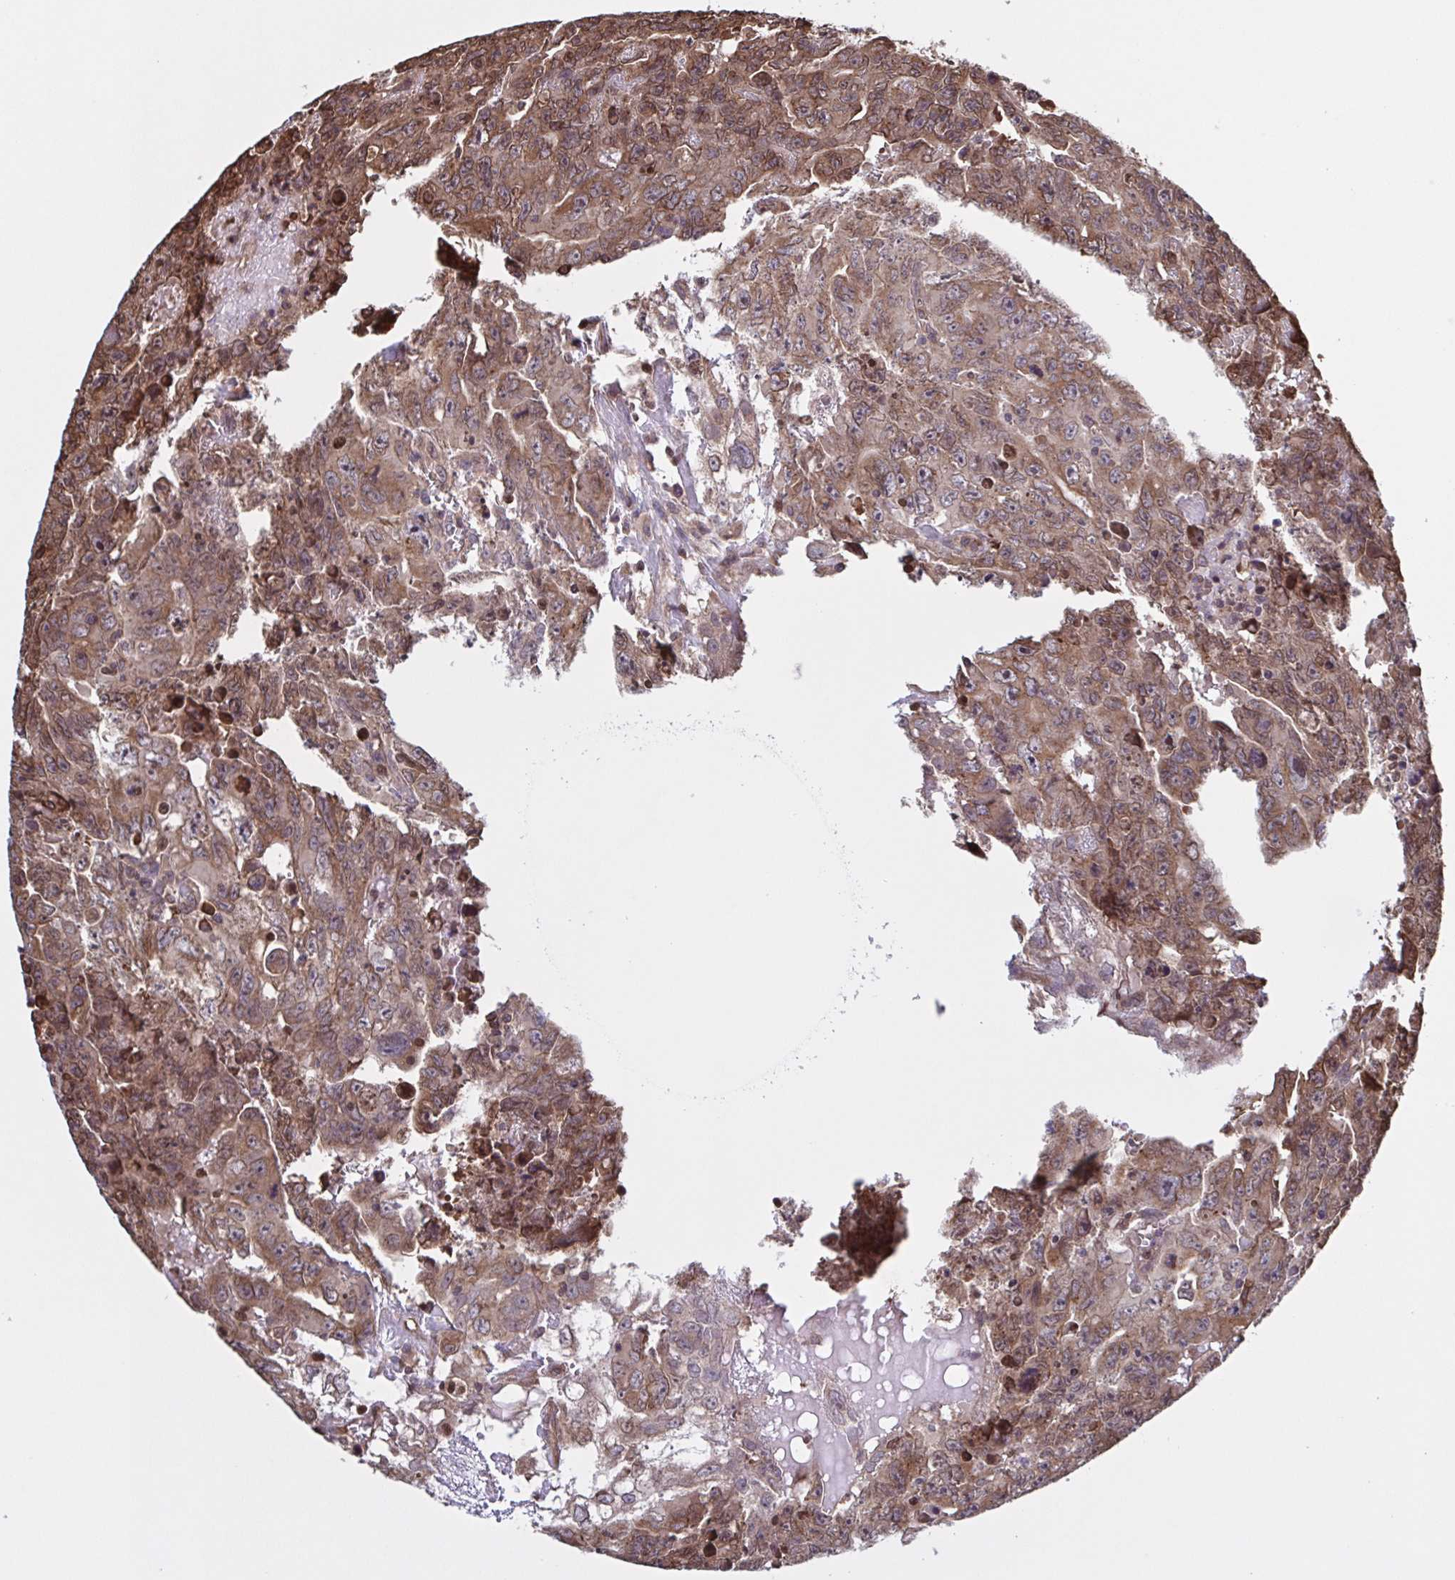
{"staining": {"intensity": "moderate", "quantity": ">75%", "location": "cytoplasmic/membranous"}, "tissue": "testis cancer", "cell_type": "Tumor cells", "image_type": "cancer", "snomed": [{"axis": "morphology", "description": "Carcinoma, Embryonal, NOS"}, {"axis": "topography", "description": "Testis"}], "caption": "This histopathology image exhibits IHC staining of human testis cancer, with medium moderate cytoplasmic/membranous staining in approximately >75% of tumor cells.", "gene": "SEC63", "patient": {"sex": "male", "age": 24}}